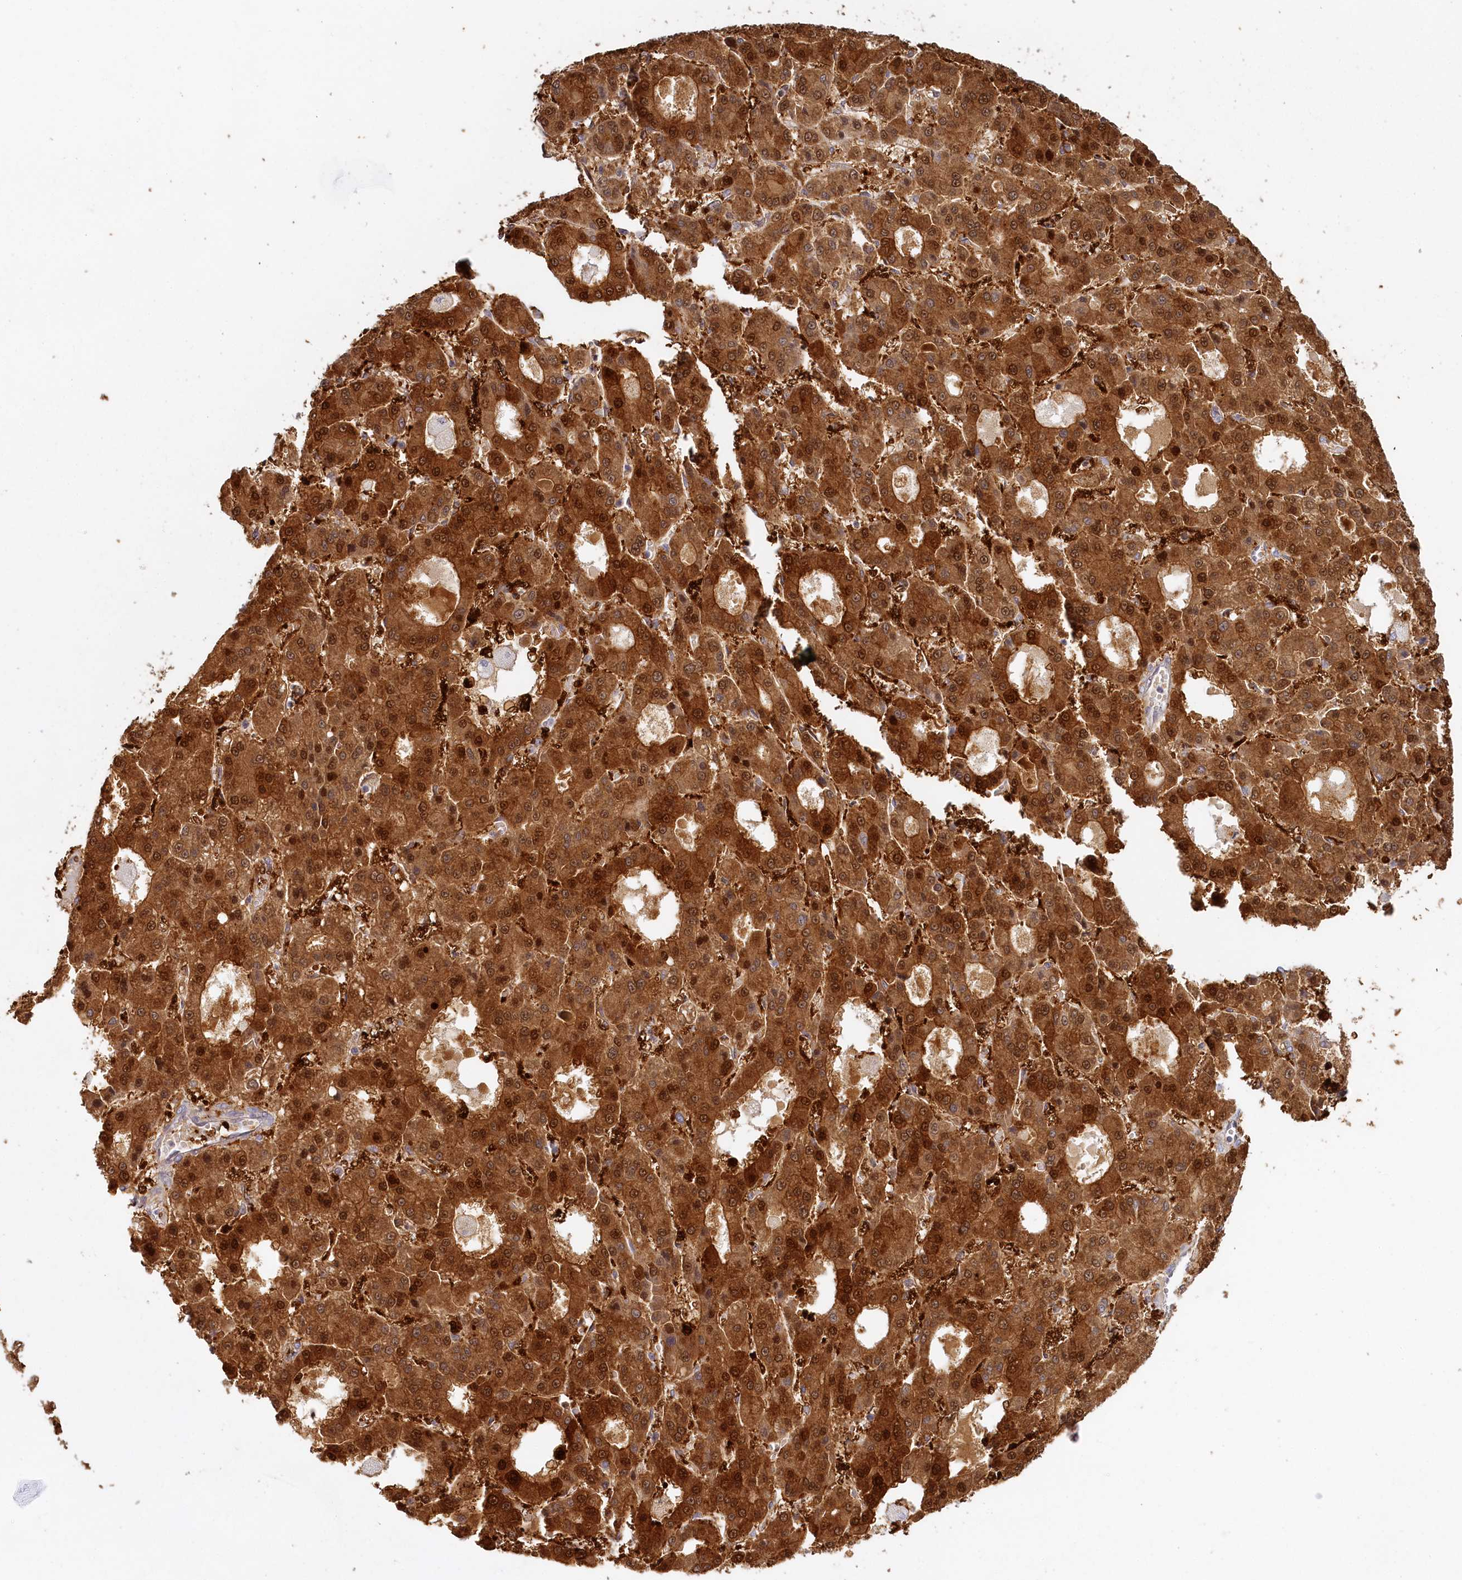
{"staining": {"intensity": "strong", "quantity": ">75%", "location": "cytoplasmic/membranous,nuclear"}, "tissue": "liver cancer", "cell_type": "Tumor cells", "image_type": "cancer", "snomed": [{"axis": "morphology", "description": "Carcinoma, Hepatocellular, NOS"}, {"axis": "topography", "description": "Liver"}], "caption": "DAB (3,3'-diaminobenzidine) immunohistochemical staining of hepatocellular carcinoma (liver) exhibits strong cytoplasmic/membranous and nuclear protein expression in about >75% of tumor cells.", "gene": "HPD", "patient": {"sex": "male", "age": 70}}